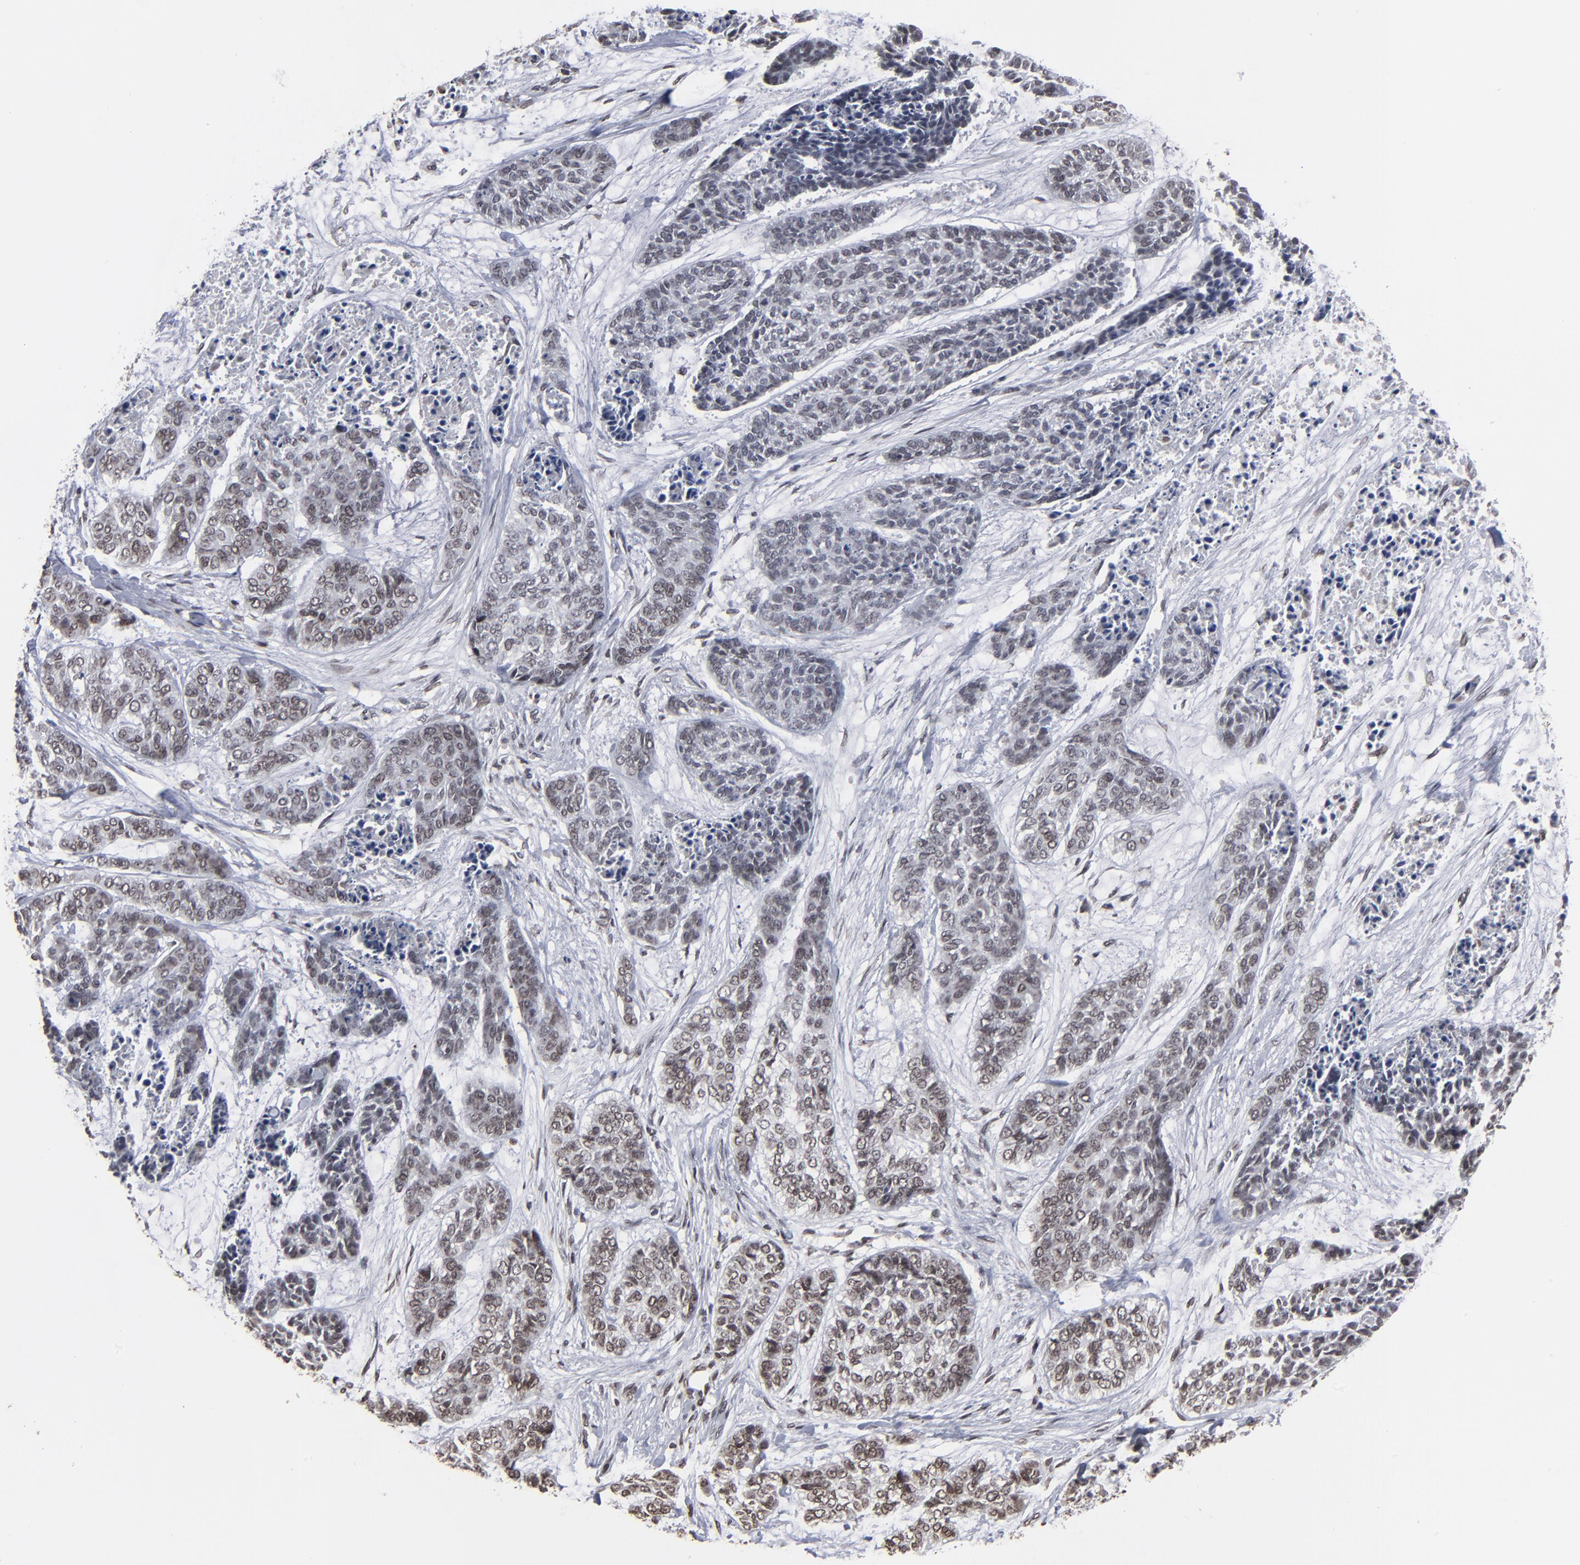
{"staining": {"intensity": "moderate", "quantity": "25%-75%", "location": "nuclear"}, "tissue": "skin cancer", "cell_type": "Tumor cells", "image_type": "cancer", "snomed": [{"axis": "morphology", "description": "Basal cell carcinoma"}, {"axis": "topography", "description": "Skin"}], "caption": "The photomicrograph exhibits a brown stain indicating the presence of a protein in the nuclear of tumor cells in basal cell carcinoma (skin).", "gene": "BAZ1A", "patient": {"sex": "female", "age": 64}}